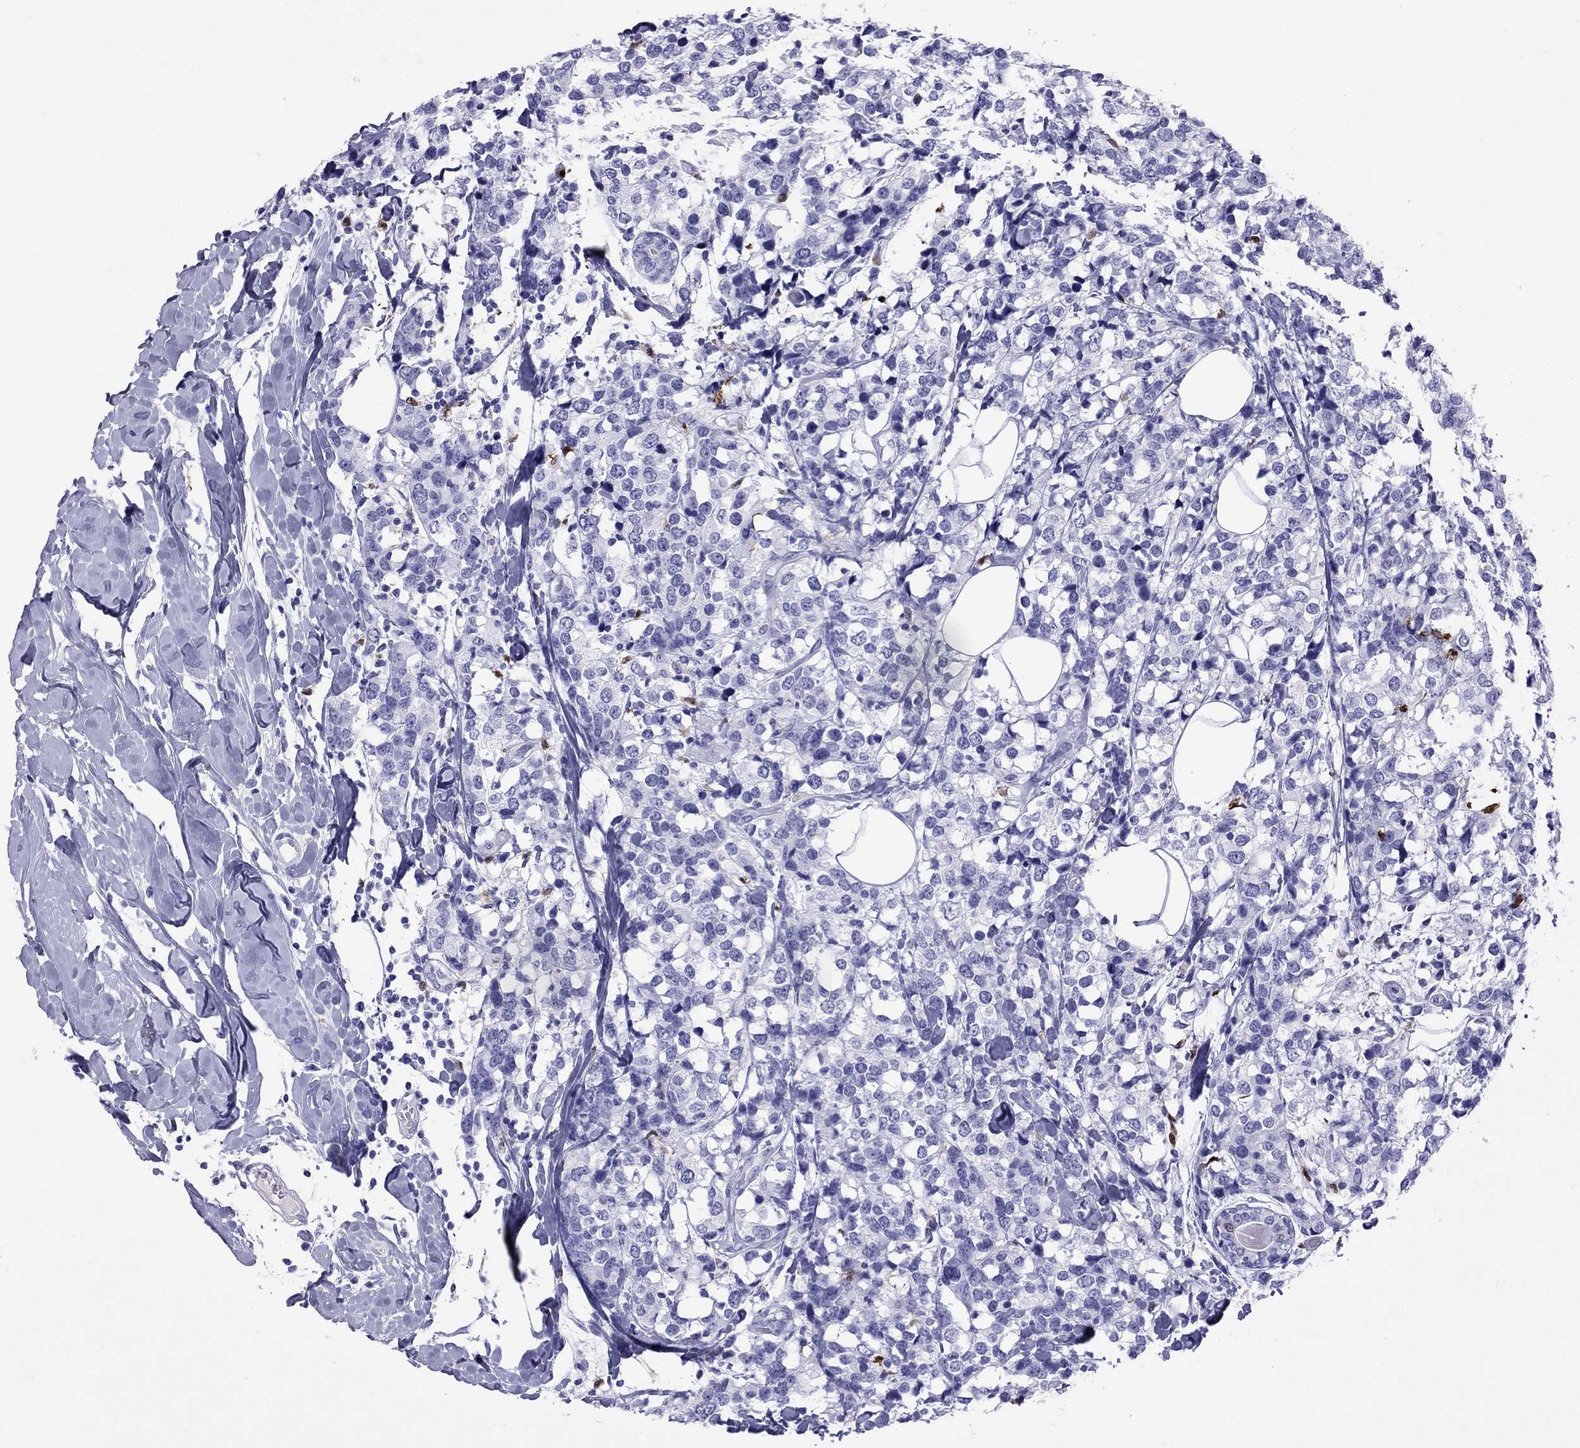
{"staining": {"intensity": "negative", "quantity": "none", "location": "none"}, "tissue": "breast cancer", "cell_type": "Tumor cells", "image_type": "cancer", "snomed": [{"axis": "morphology", "description": "Lobular carcinoma"}, {"axis": "topography", "description": "Breast"}], "caption": "DAB immunohistochemical staining of breast cancer displays no significant expression in tumor cells. (DAB IHC visualized using brightfield microscopy, high magnification).", "gene": "SLAMF1", "patient": {"sex": "female", "age": 59}}